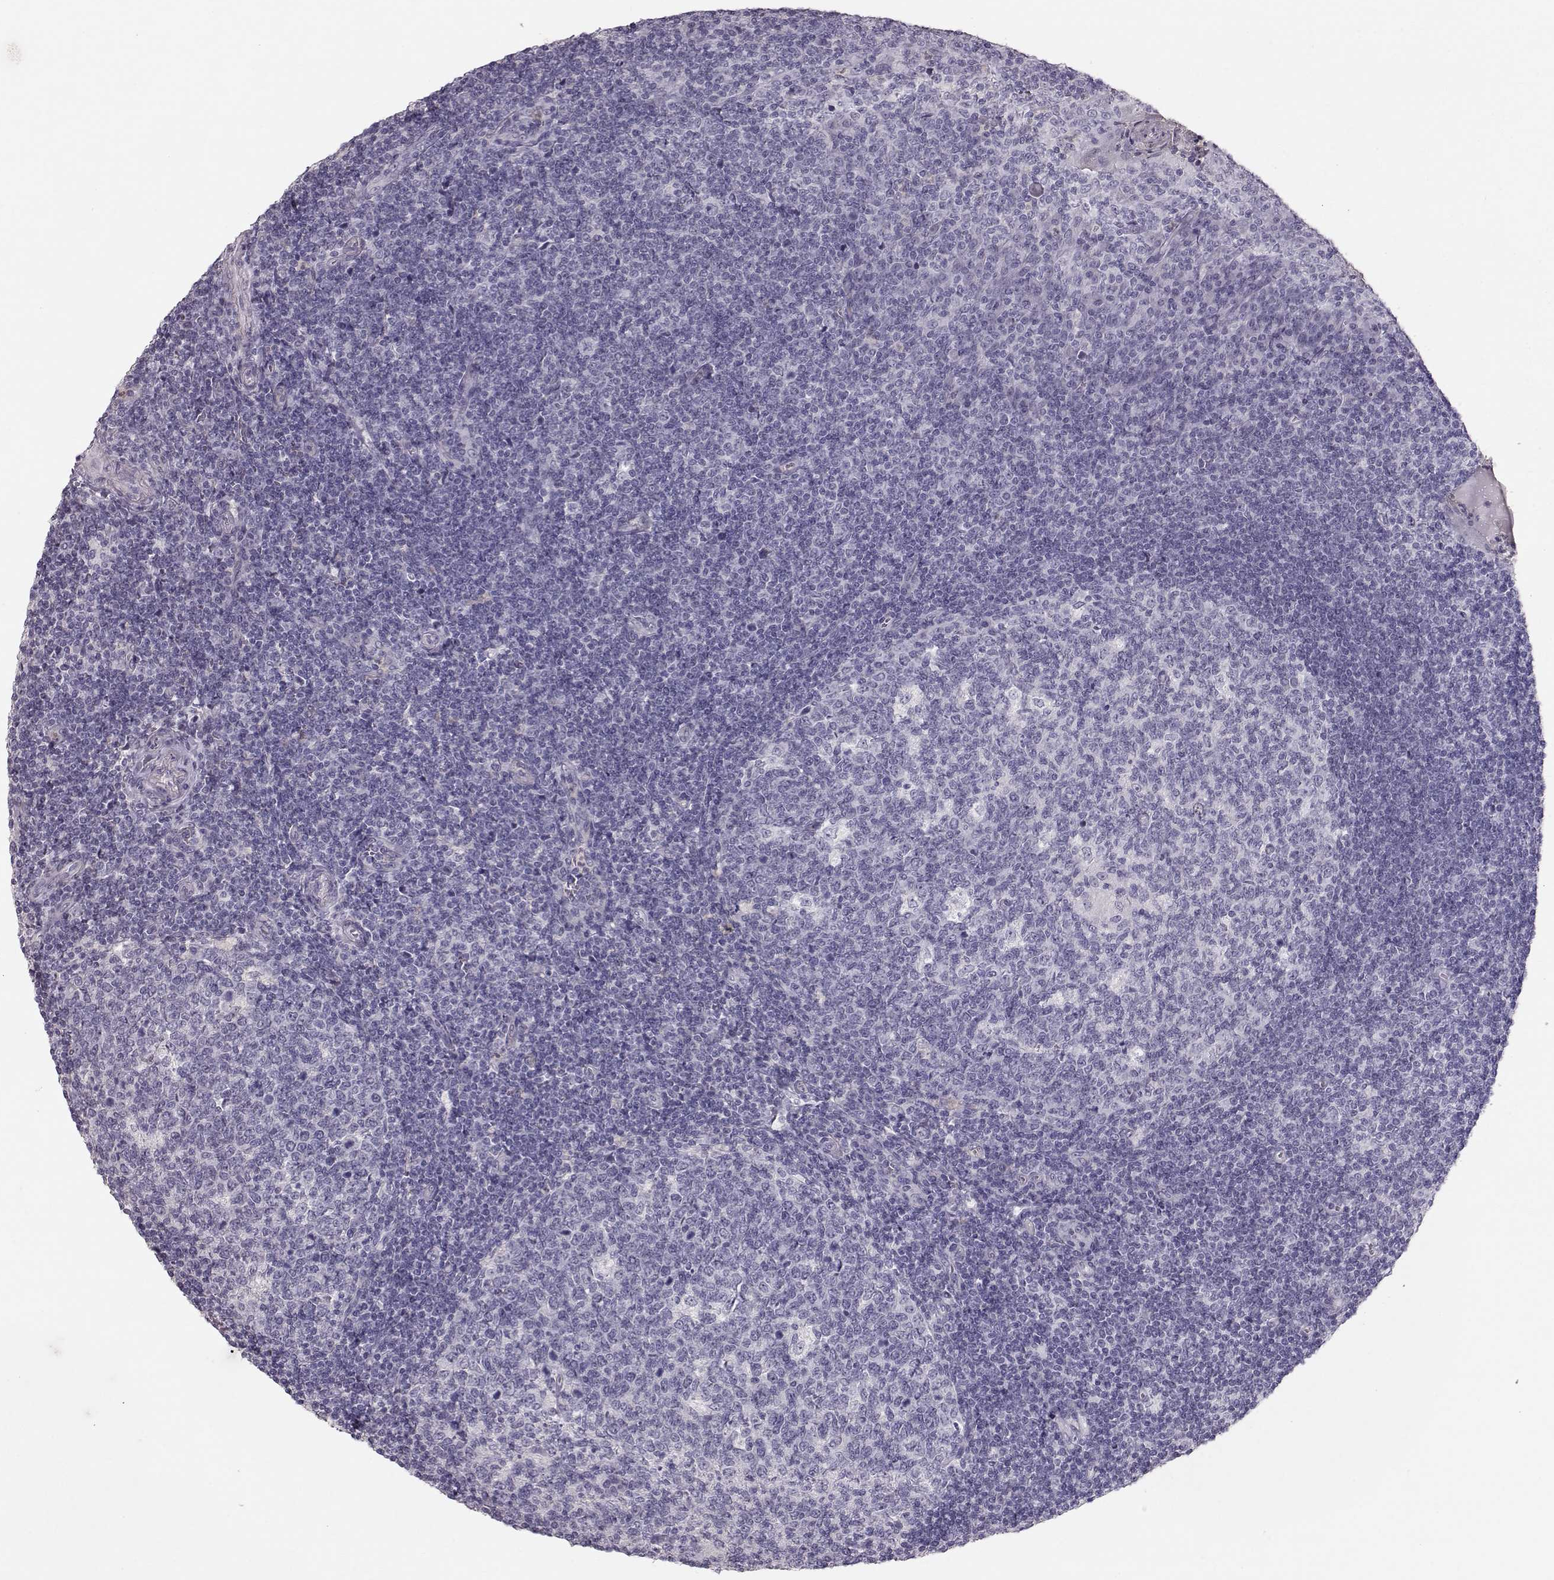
{"staining": {"intensity": "negative", "quantity": "none", "location": "none"}, "tissue": "tonsil", "cell_type": "Germinal center cells", "image_type": "normal", "snomed": [{"axis": "morphology", "description": "Normal tissue, NOS"}, {"axis": "topography", "description": "Tonsil"}], "caption": "The micrograph reveals no significant staining in germinal center cells of tonsil. The staining is performed using DAB brown chromogen with nuclei counter-stained in using hematoxylin.", "gene": "POU1F1", "patient": {"sex": "female", "age": 12}}